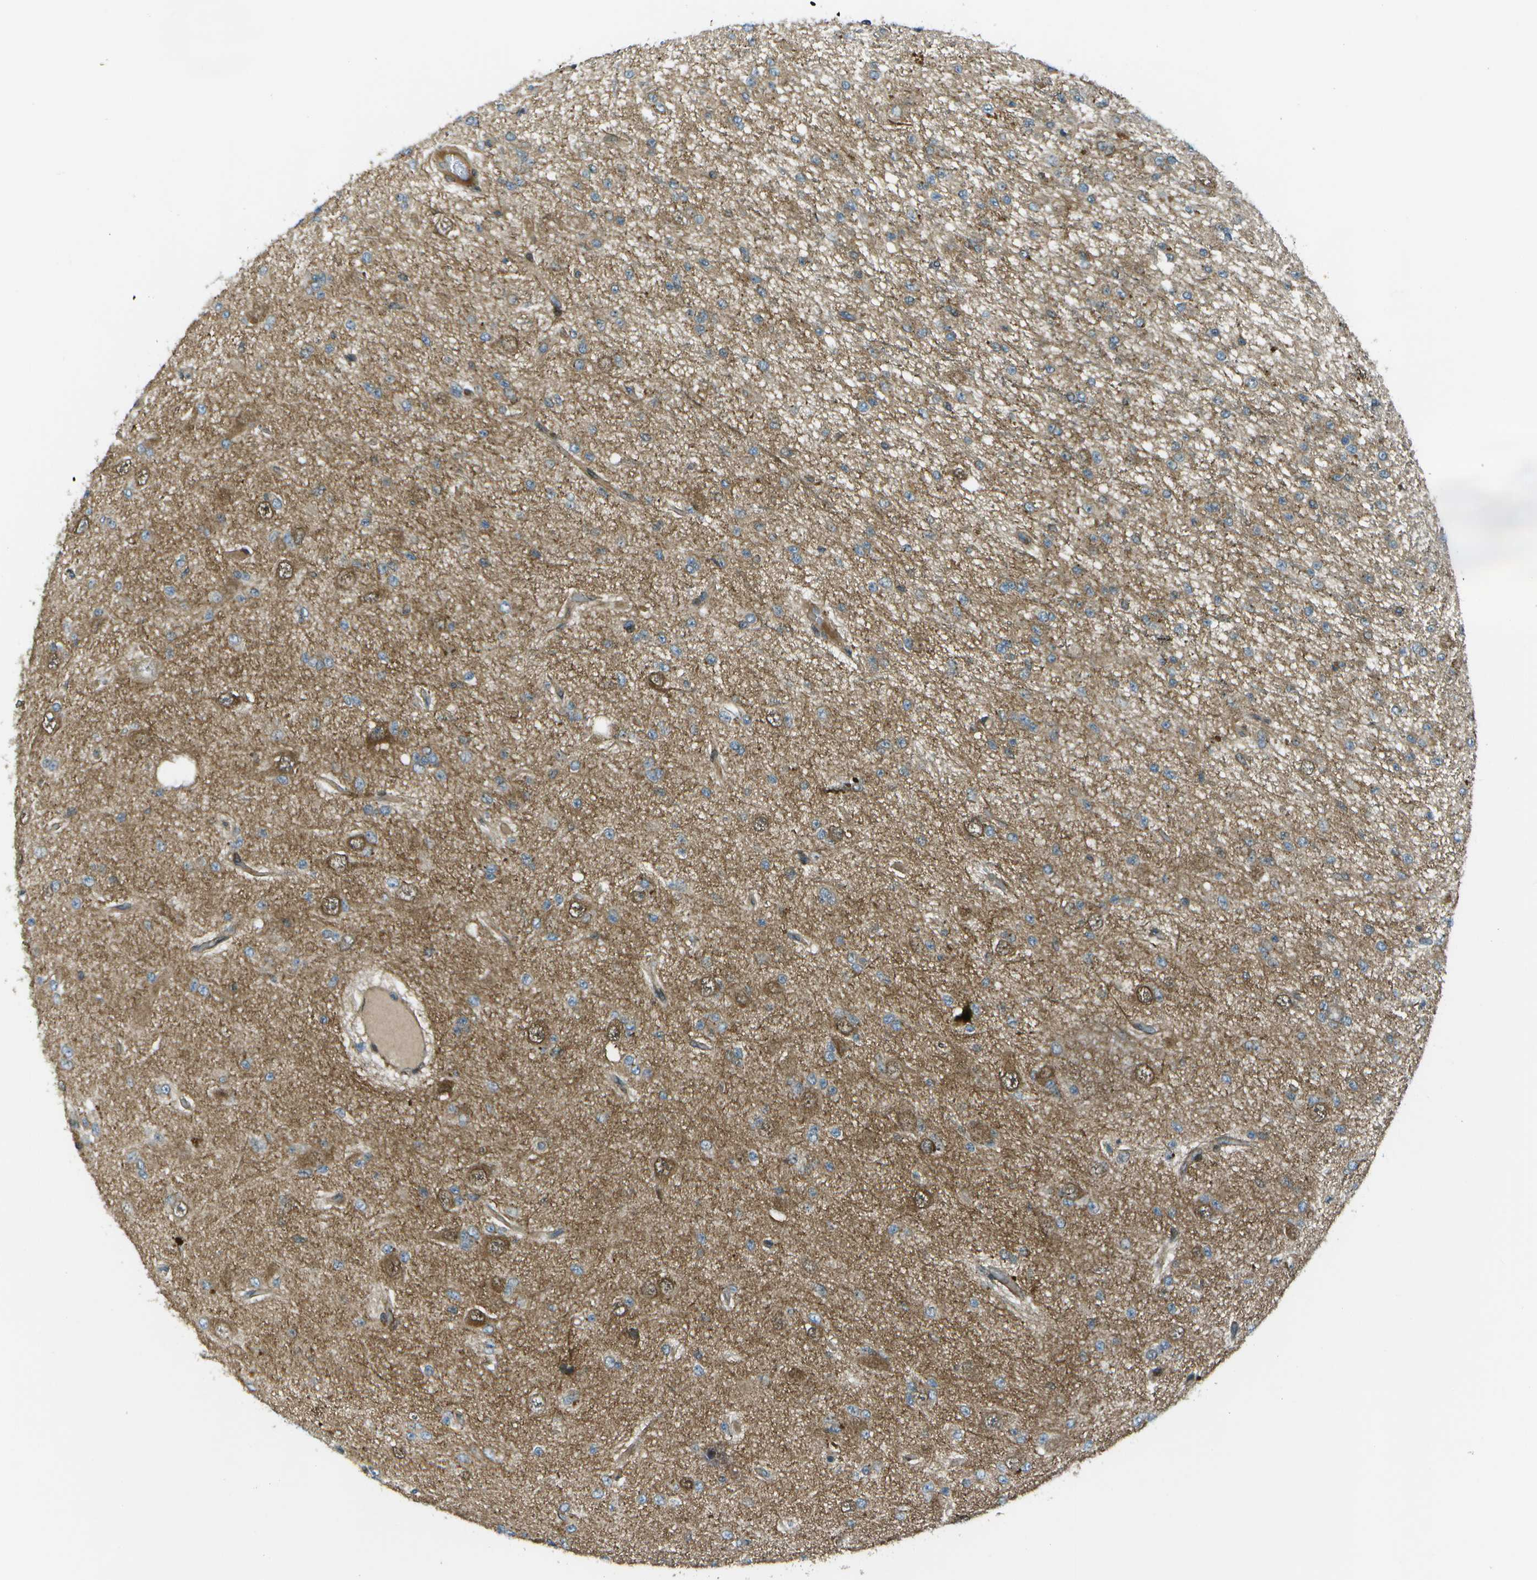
{"staining": {"intensity": "moderate", "quantity": "25%-75%", "location": "cytoplasmic/membranous"}, "tissue": "glioma", "cell_type": "Tumor cells", "image_type": "cancer", "snomed": [{"axis": "morphology", "description": "Glioma, malignant, Low grade"}, {"axis": "topography", "description": "Brain"}], "caption": "A medium amount of moderate cytoplasmic/membranous expression is present in about 25%-75% of tumor cells in glioma tissue.", "gene": "TMEM19", "patient": {"sex": "male", "age": 38}}